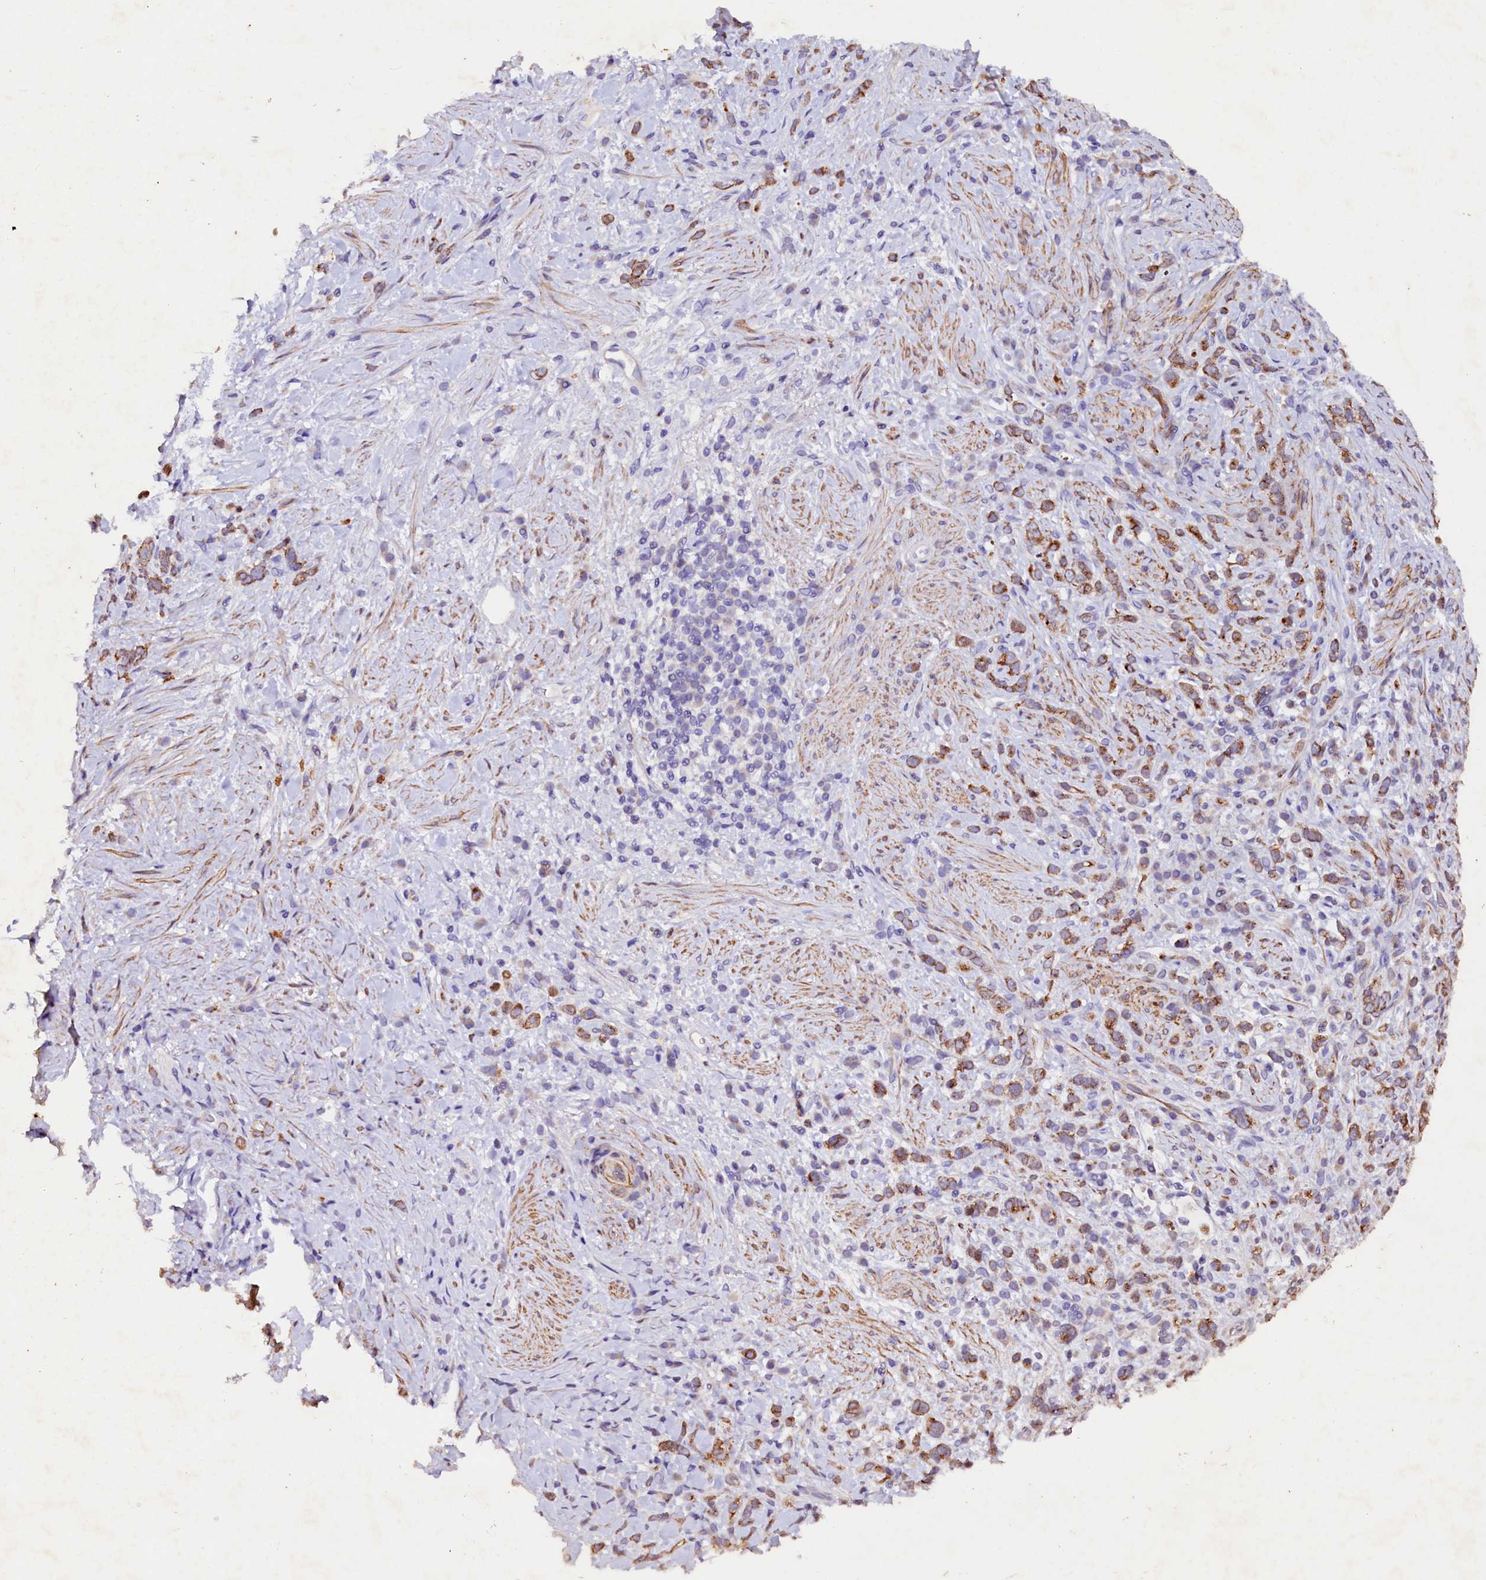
{"staining": {"intensity": "moderate", "quantity": "25%-75%", "location": "cytoplasmic/membranous"}, "tissue": "stomach cancer", "cell_type": "Tumor cells", "image_type": "cancer", "snomed": [{"axis": "morphology", "description": "Adenocarcinoma, NOS"}, {"axis": "topography", "description": "Stomach"}], "caption": "Stomach adenocarcinoma stained for a protein (brown) reveals moderate cytoplasmic/membranous positive positivity in approximately 25%-75% of tumor cells.", "gene": "VPS36", "patient": {"sex": "female", "age": 60}}